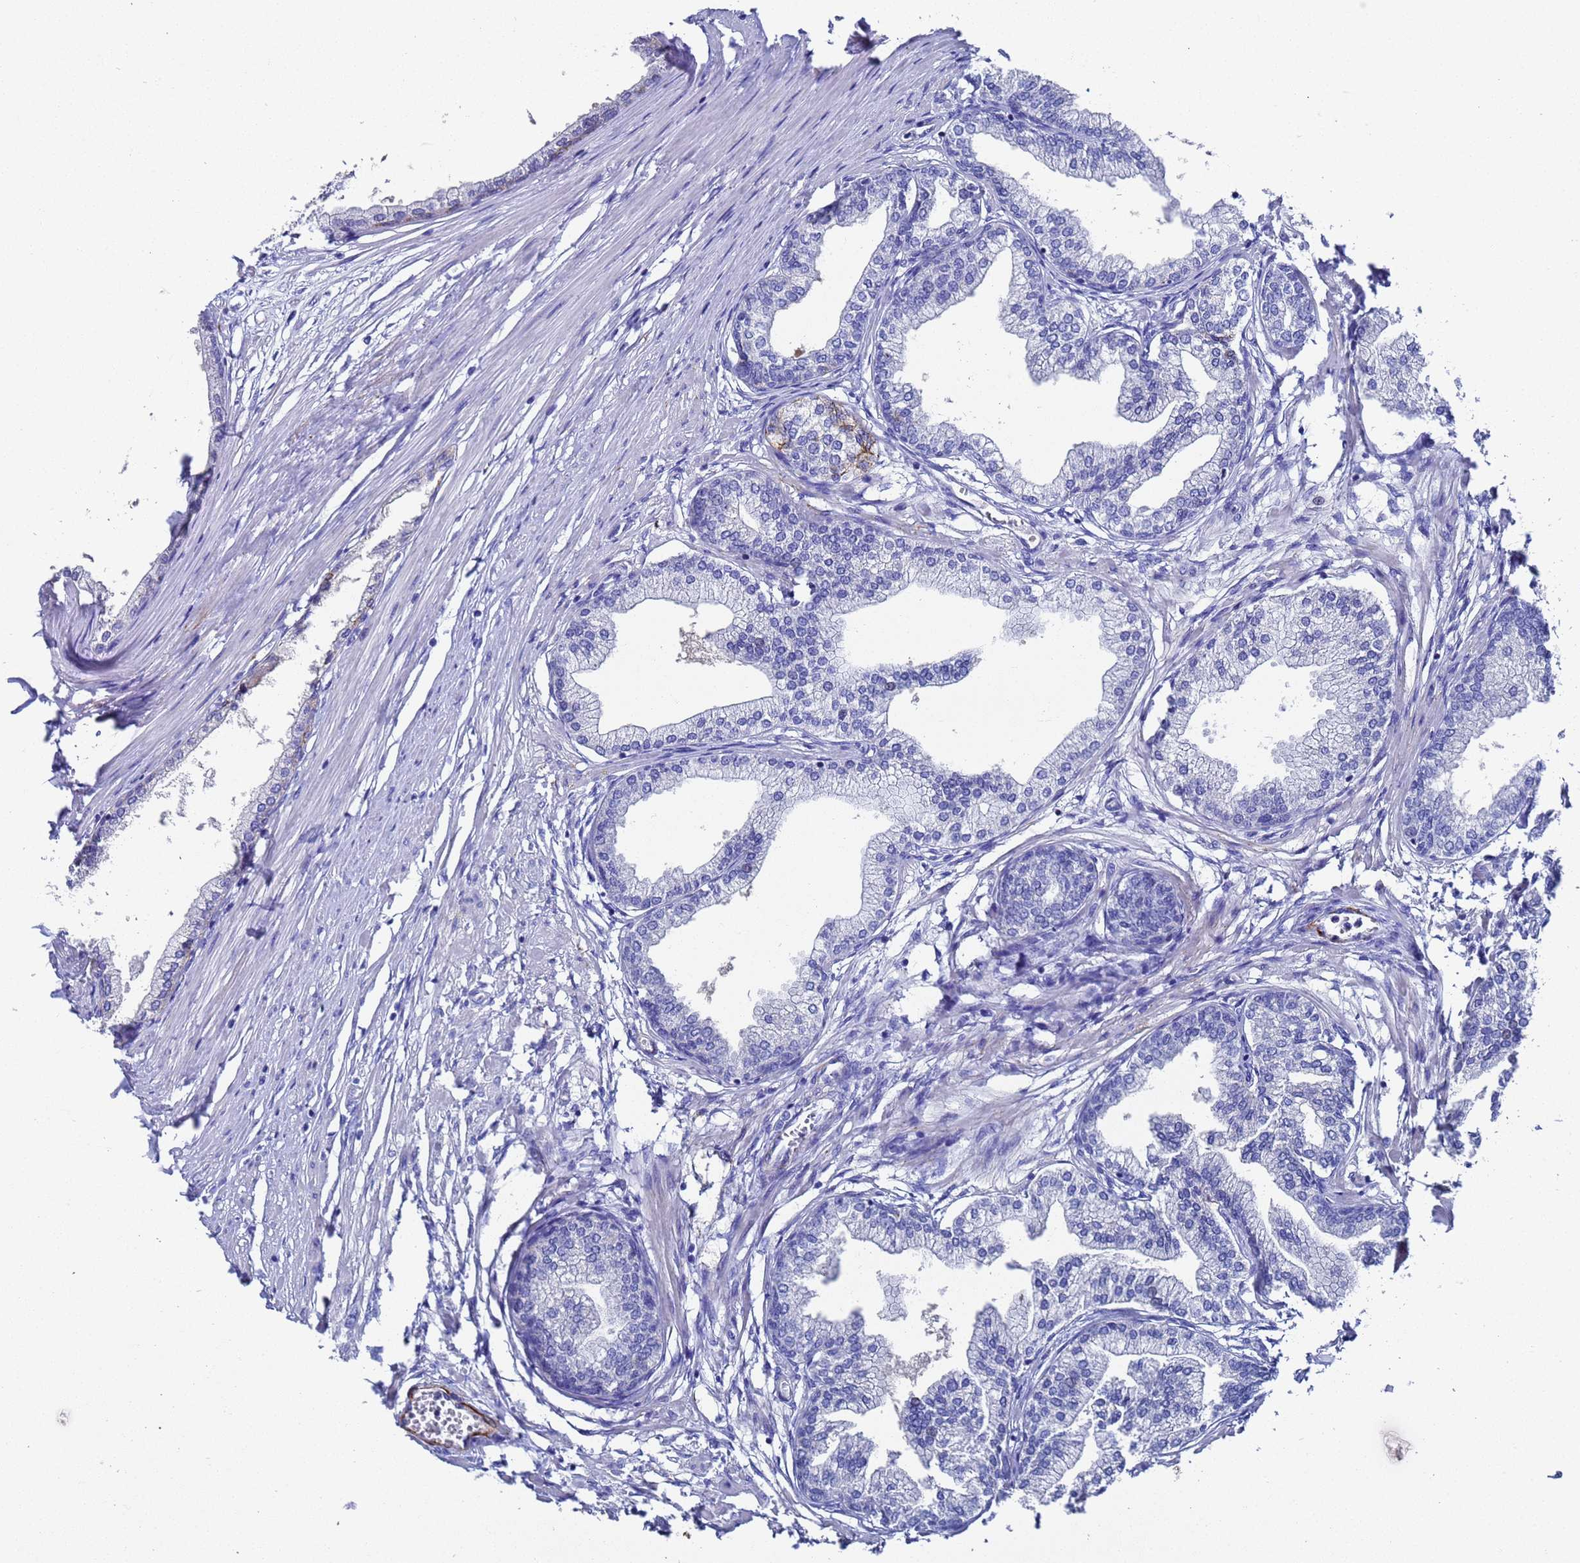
{"staining": {"intensity": "moderate", "quantity": "<25%", "location": "cytoplasmic/membranous"}, "tissue": "prostate", "cell_type": "Glandular cells", "image_type": "normal", "snomed": [{"axis": "morphology", "description": "Normal tissue, NOS"}, {"axis": "morphology", "description": "Urothelial carcinoma, Low grade"}, {"axis": "topography", "description": "Urinary bladder"}, {"axis": "topography", "description": "Prostate"}], "caption": "Immunohistochemistry (DAB) staining of benign prostate demonstrates moderate cytoplasmic/membranous protein expression in about <25% of glandular cells.", "gene": "ADIPOQ", "patient": {"sex": "male", "age": 60}}